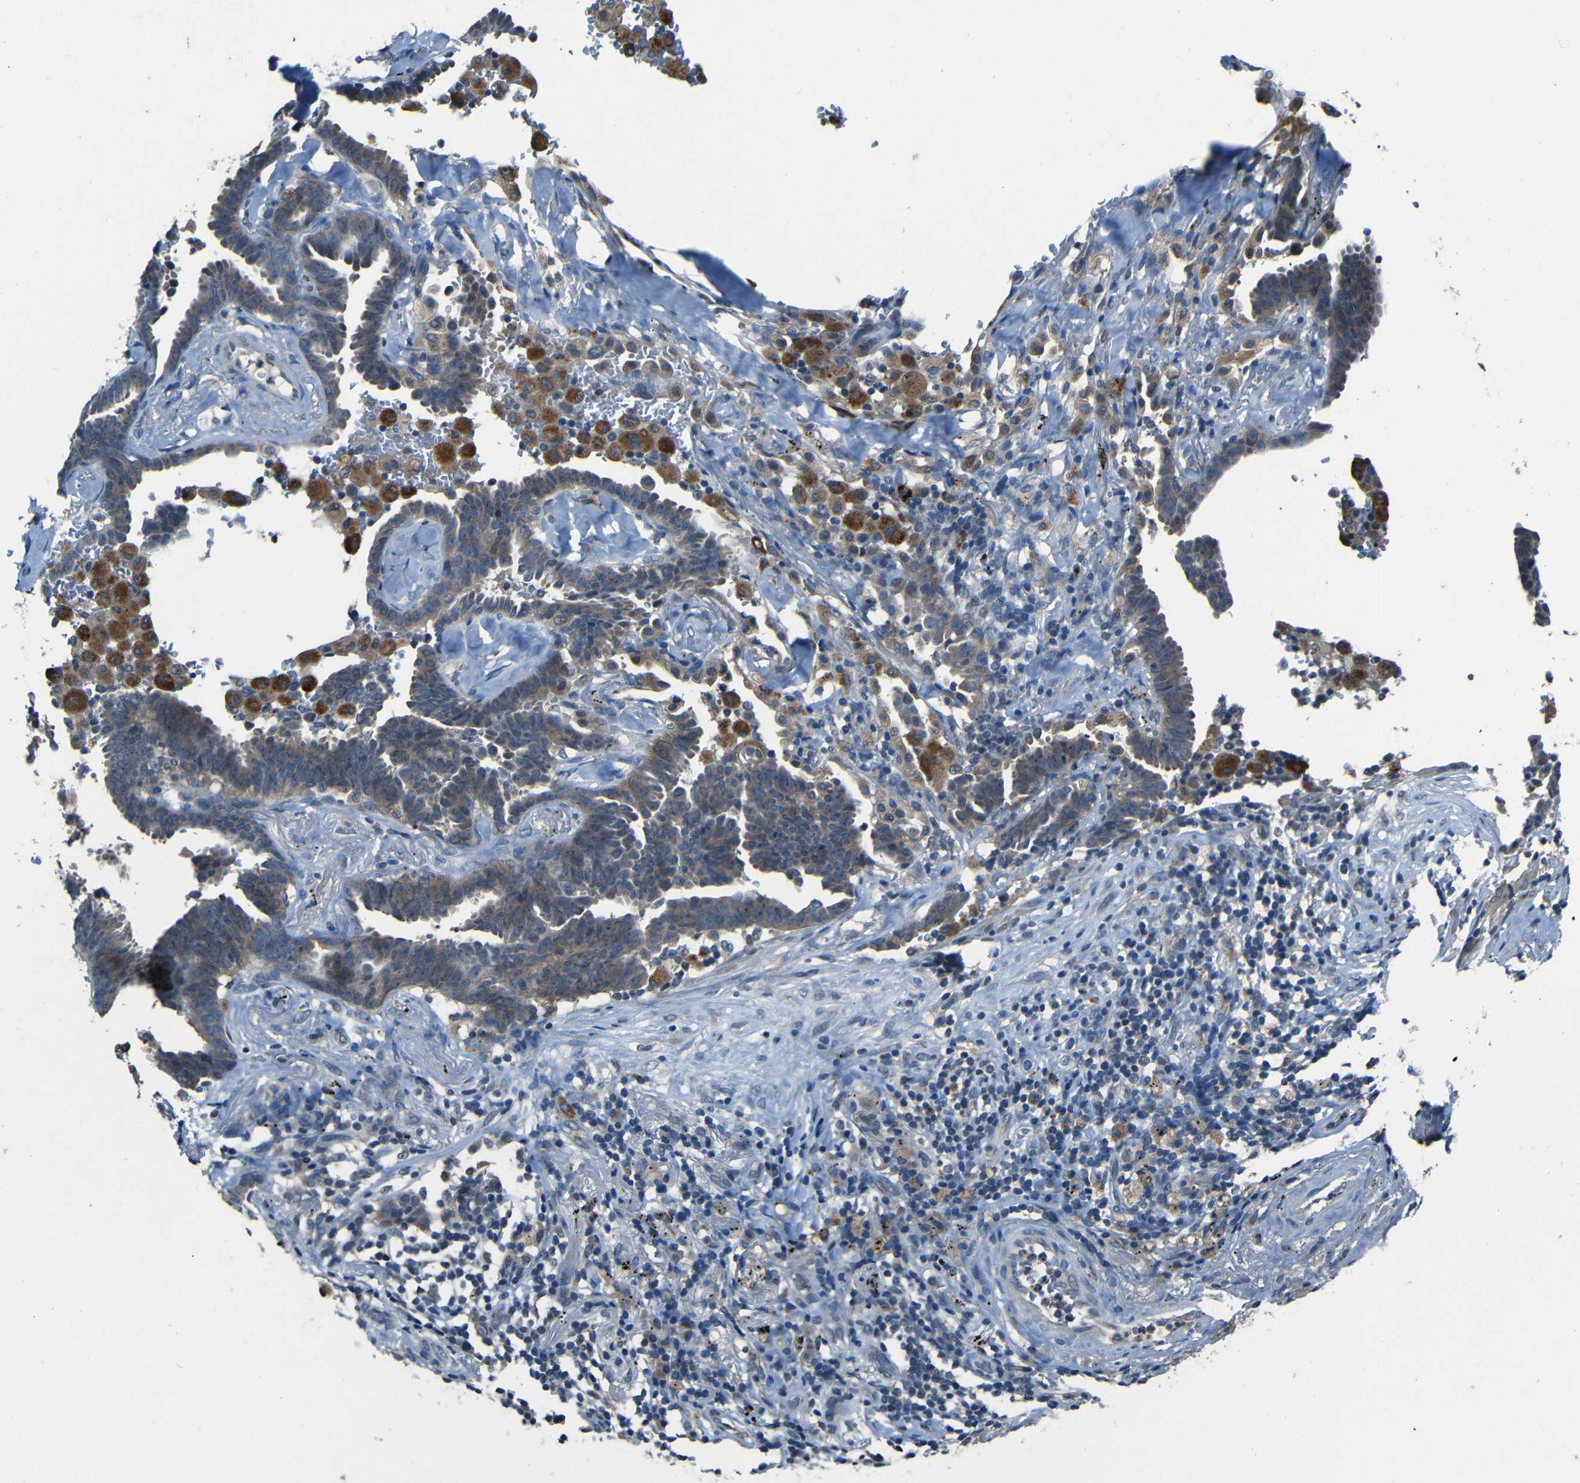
{"staining": {"intensity": "weak", "quantity": ">75%", "location": "cytoplasmic/membranous"}, "tissue": "lung cancer", "cell_type": "Tumor cells", "image_type": "cancer", "snomed": [{"axis": "morphology", "description": "Adenocarcinoma, NOS"}, {"axis": "topography", "description": "Lung"}], "caption": "Lung cancer (adenocarcinoma) stained with DAB IHC exhibits low levels of weak cytoplasmic/membranous expression in approximately >75% of tumor cells. (Stains: DAB in brown, nuclei in blue, Microscopy: brightfield microscopy at high magnification).", "gene": "SLA", "patient": {"sex": "female", "age": 64}}